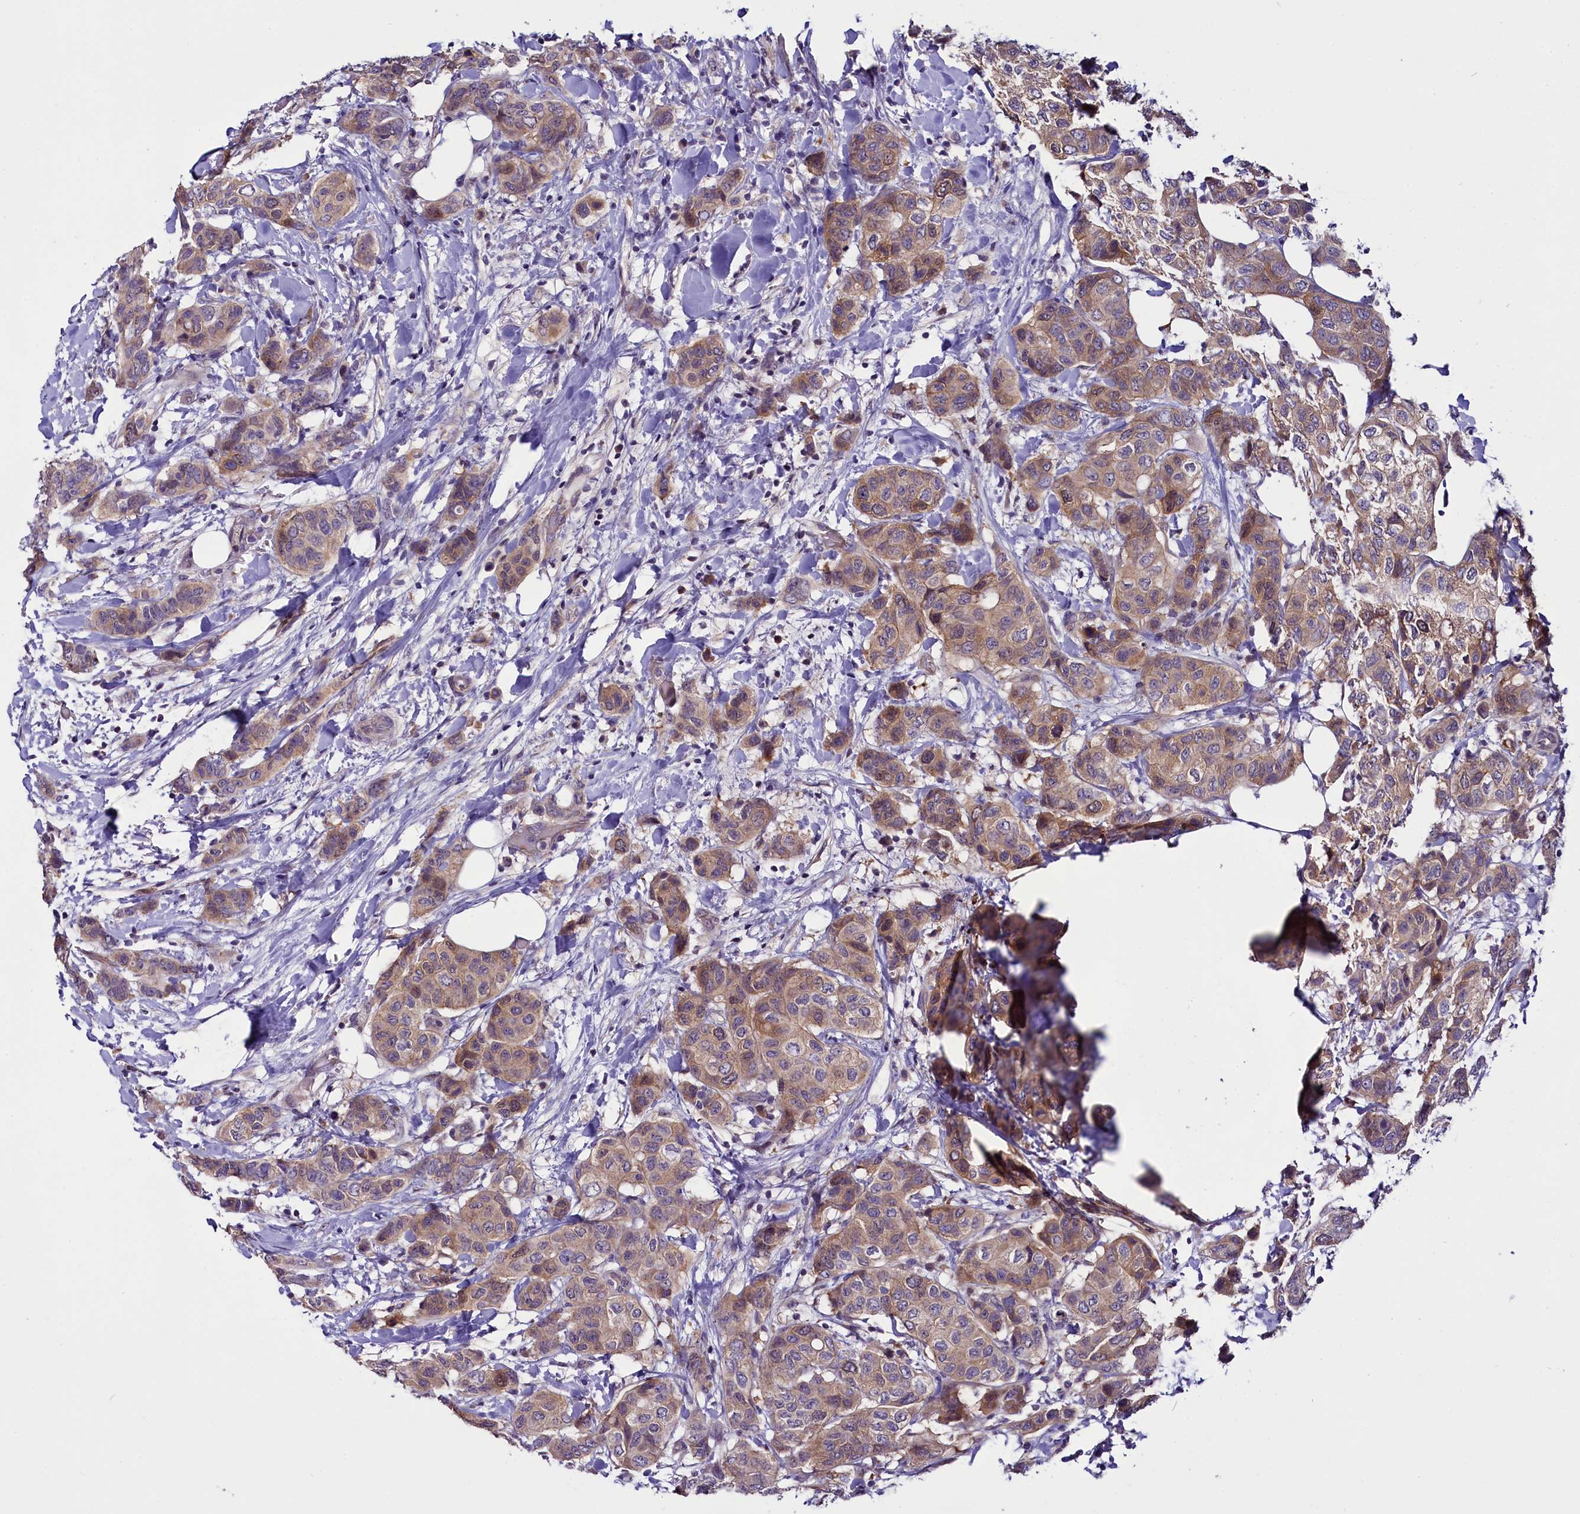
{"staining": {"intensity": "moderate", "quantity": ">75%", "location": "cytoplasmic/membranous"}, "tissue": "breast cancer", "cell_type": "Tumor cells", "image_type": "cancer", "snomed": [{"axis": "morphology", "description": "Lobular carcinoma"}, {"axis": "topography", "description": "Breast"}], "caption": "Lobular carcinoma (breast) stained for a protein (brown) demonstrates moderate cytoplasmic/membranous positive expression in about >75% of tumor cells.", "gene": "C9orf40", "patient": {"sex": "female", "age": 51}}